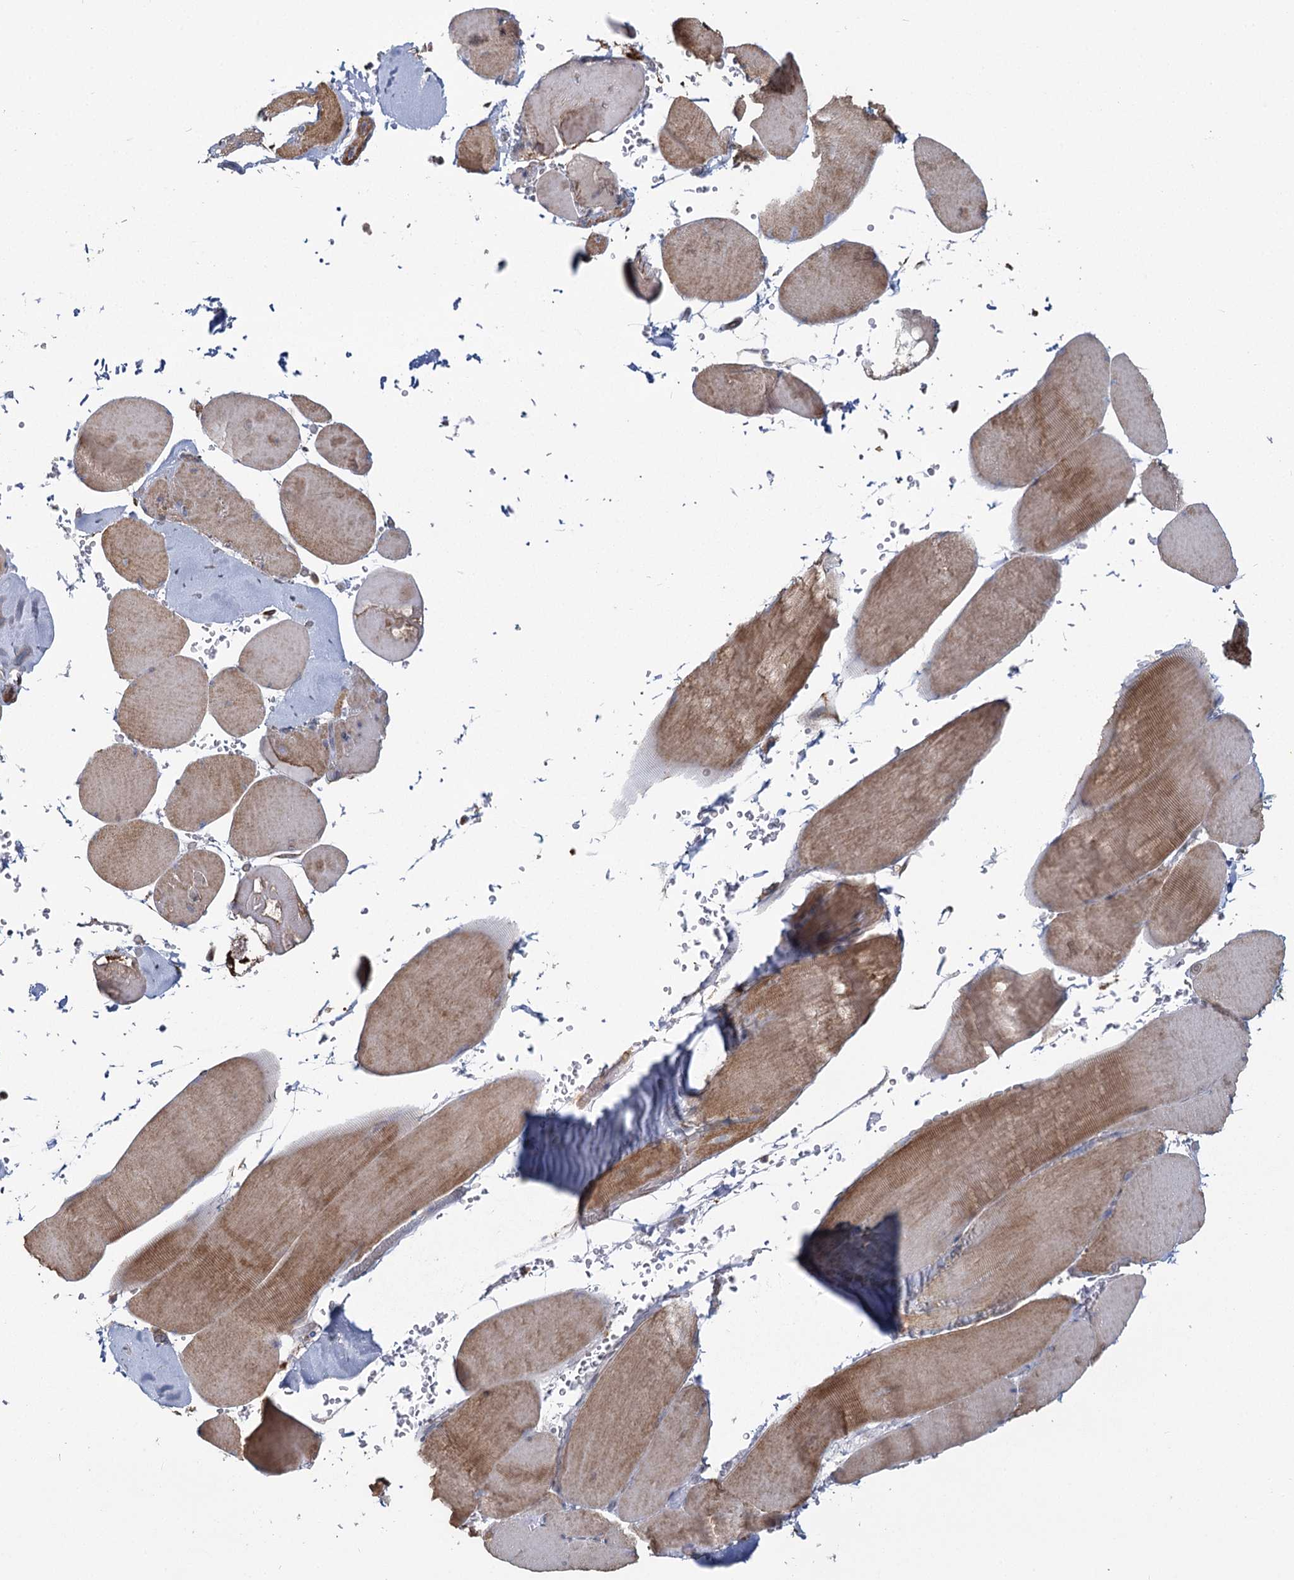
{"staining": {"intensity": "moderate", "quantity": ">75%", "location": "cytoplasmic/membranous"}, "tissue": "skeletal muscle", "cell_type": "Myocytes", "image_type": "normal", "snomed": [{"axis": "morphology", "description": "Normal tissue, NOS"}, {"axis": "topography", "description": "Skeletal muscle"}, {"axis": "topography", "description": "Head-Neck"}], "caption": "Moderate cytoplasmic/membranous positivity for a protein is identified in about >75% of myocytes of unremarkable skeletal muscle using immunohistochemistry (IHC).", "gene": "TBC1D9B", "patient": {"sex": "male", "age": 66}}